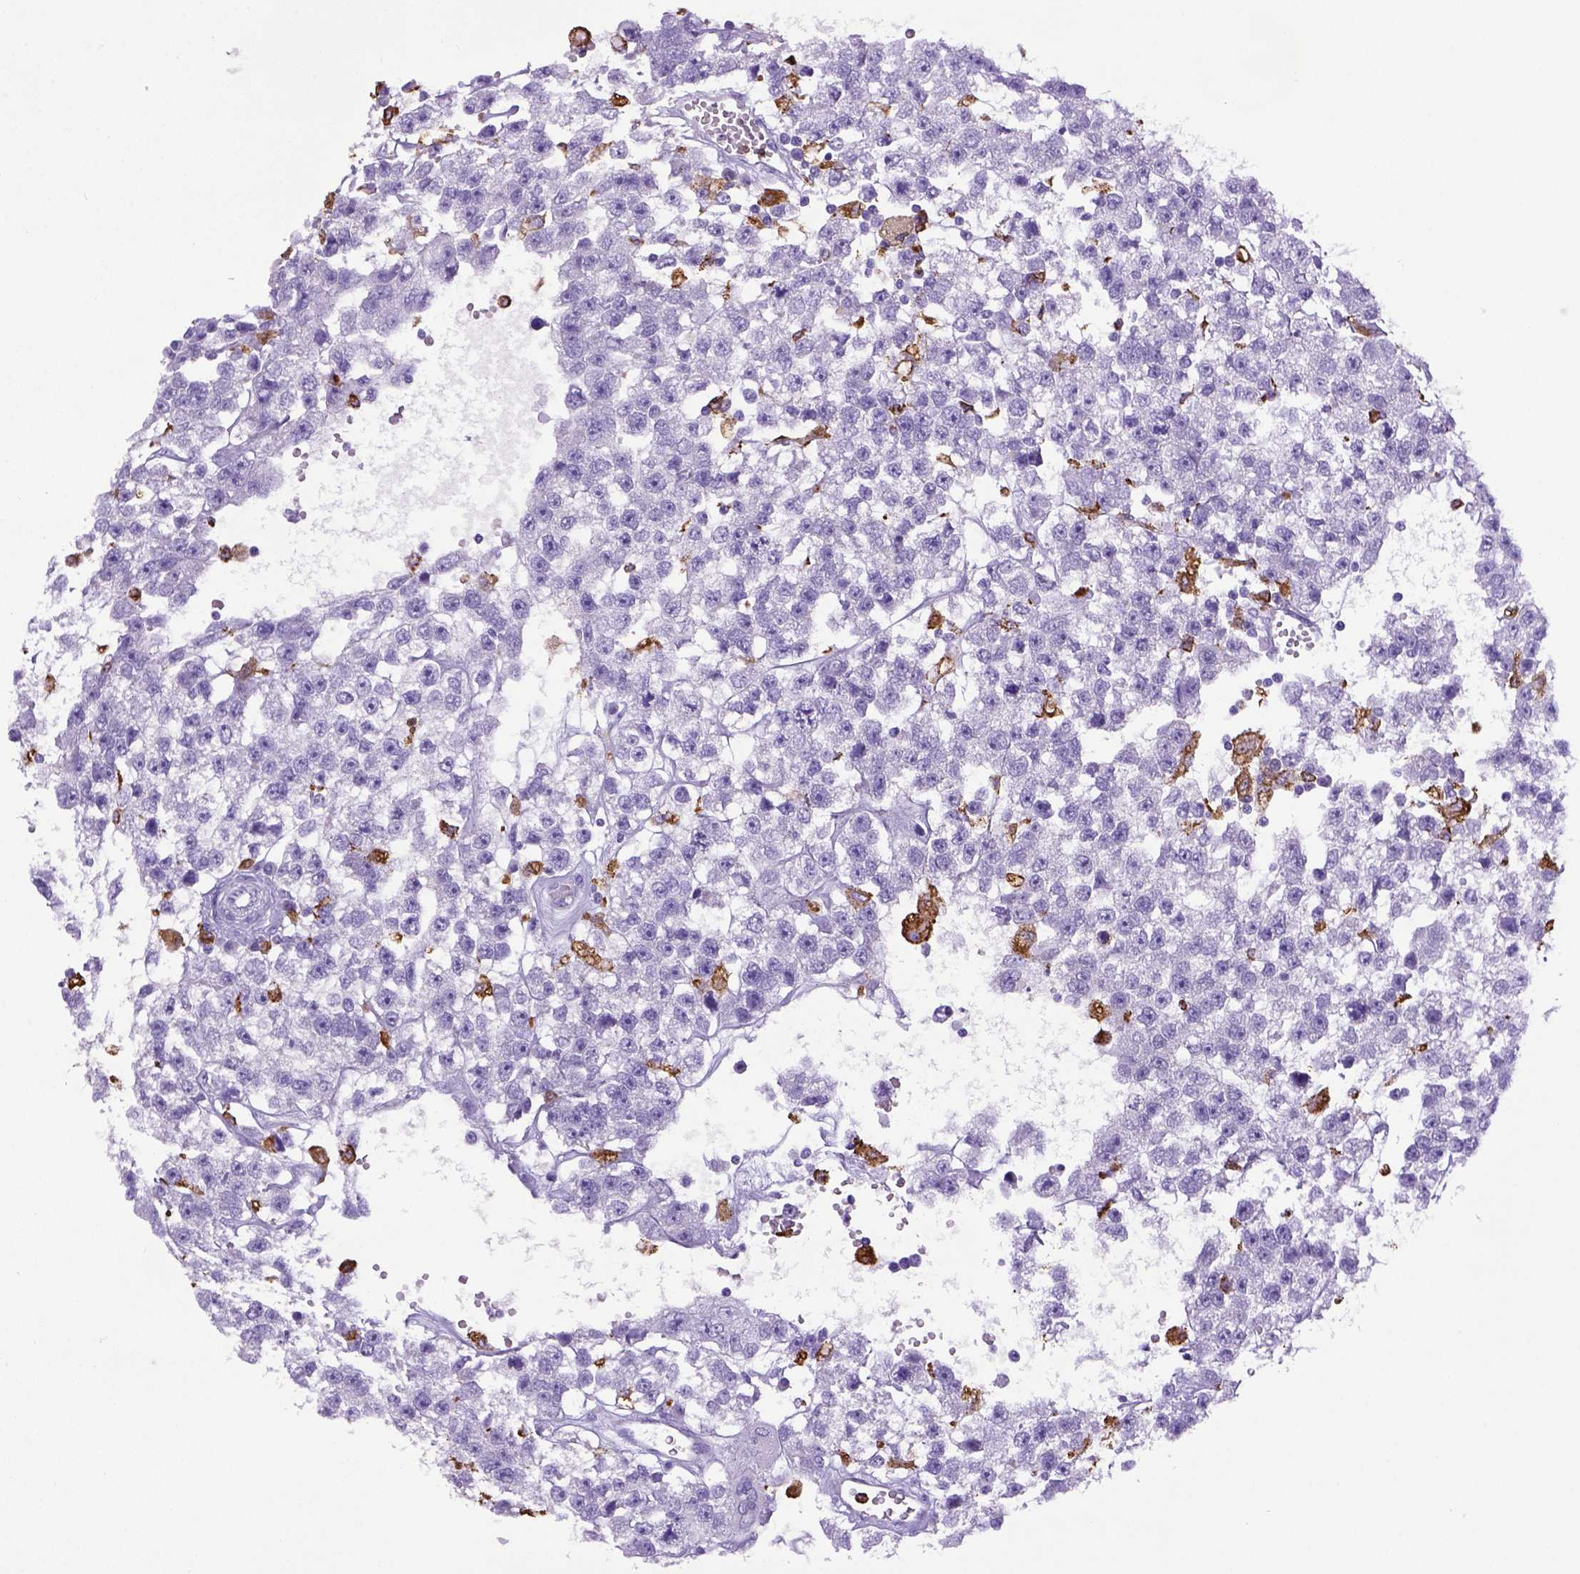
{"staining": {"intensity": "negative", "quantity": "none", "location": "none"}, "tissue": "testis cancer", "cell_type": "Tumor cells", "image_type": "cancer", "snomed": [{"axis": "morphology", "description": "Seminoma, NOS"}, {"axis": "topography", "description": "Testis"}], "caption": "A high-resolution image shows IHC staining of testis cancer (seminoma), which displays no significant positivity in tumor cells.", "gene": "CD68", "patient": {"sex": "male", "age": 34}}